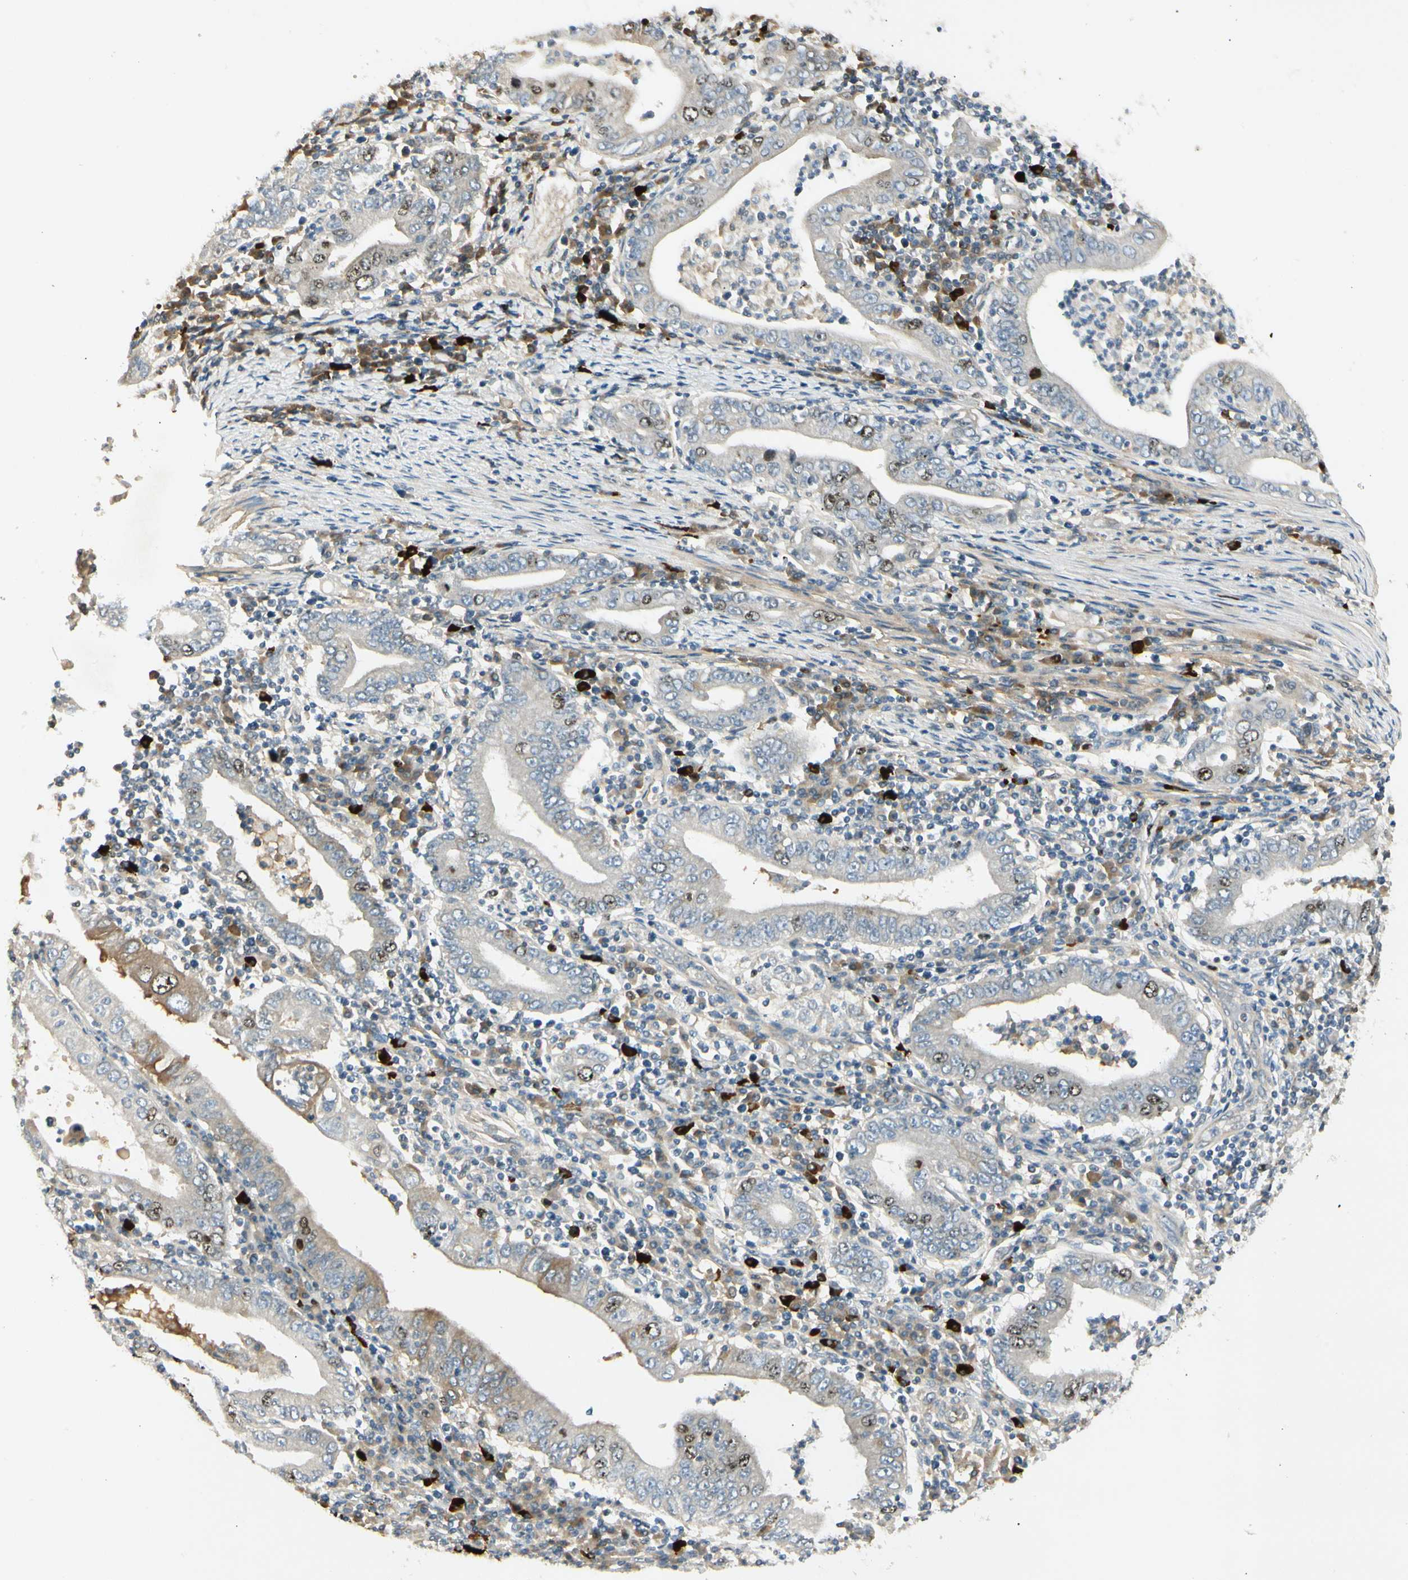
{"staining": {"intensity": "moderate", "quantity": "<25%", "location": "nuclear"}, "tissue": "stomach cancer", "cell_type": "Tumor cells", "image_type": "cancer", "snomed": [{"axis": "morphology", "description": "Normal tissue, NOS"}, {"axis": "morphology", "description": "Adenocarcinoma, NOS"}, {"axis": "topography", "description": "Esophagus"}, {"axis": "topography", "description": "Stomach, upper"}, {"axis": "topography", "description": "Peripheral nerve tissue"}], "caption": "Approximately <25% of tumor cells in stomach cancer (adenocarcinoma) display moderate nuclear protein positivity as visualized by brown immunohistochemical staining.", "gene": "PITX1", "patient": {"sex": "male", "age": 62}}